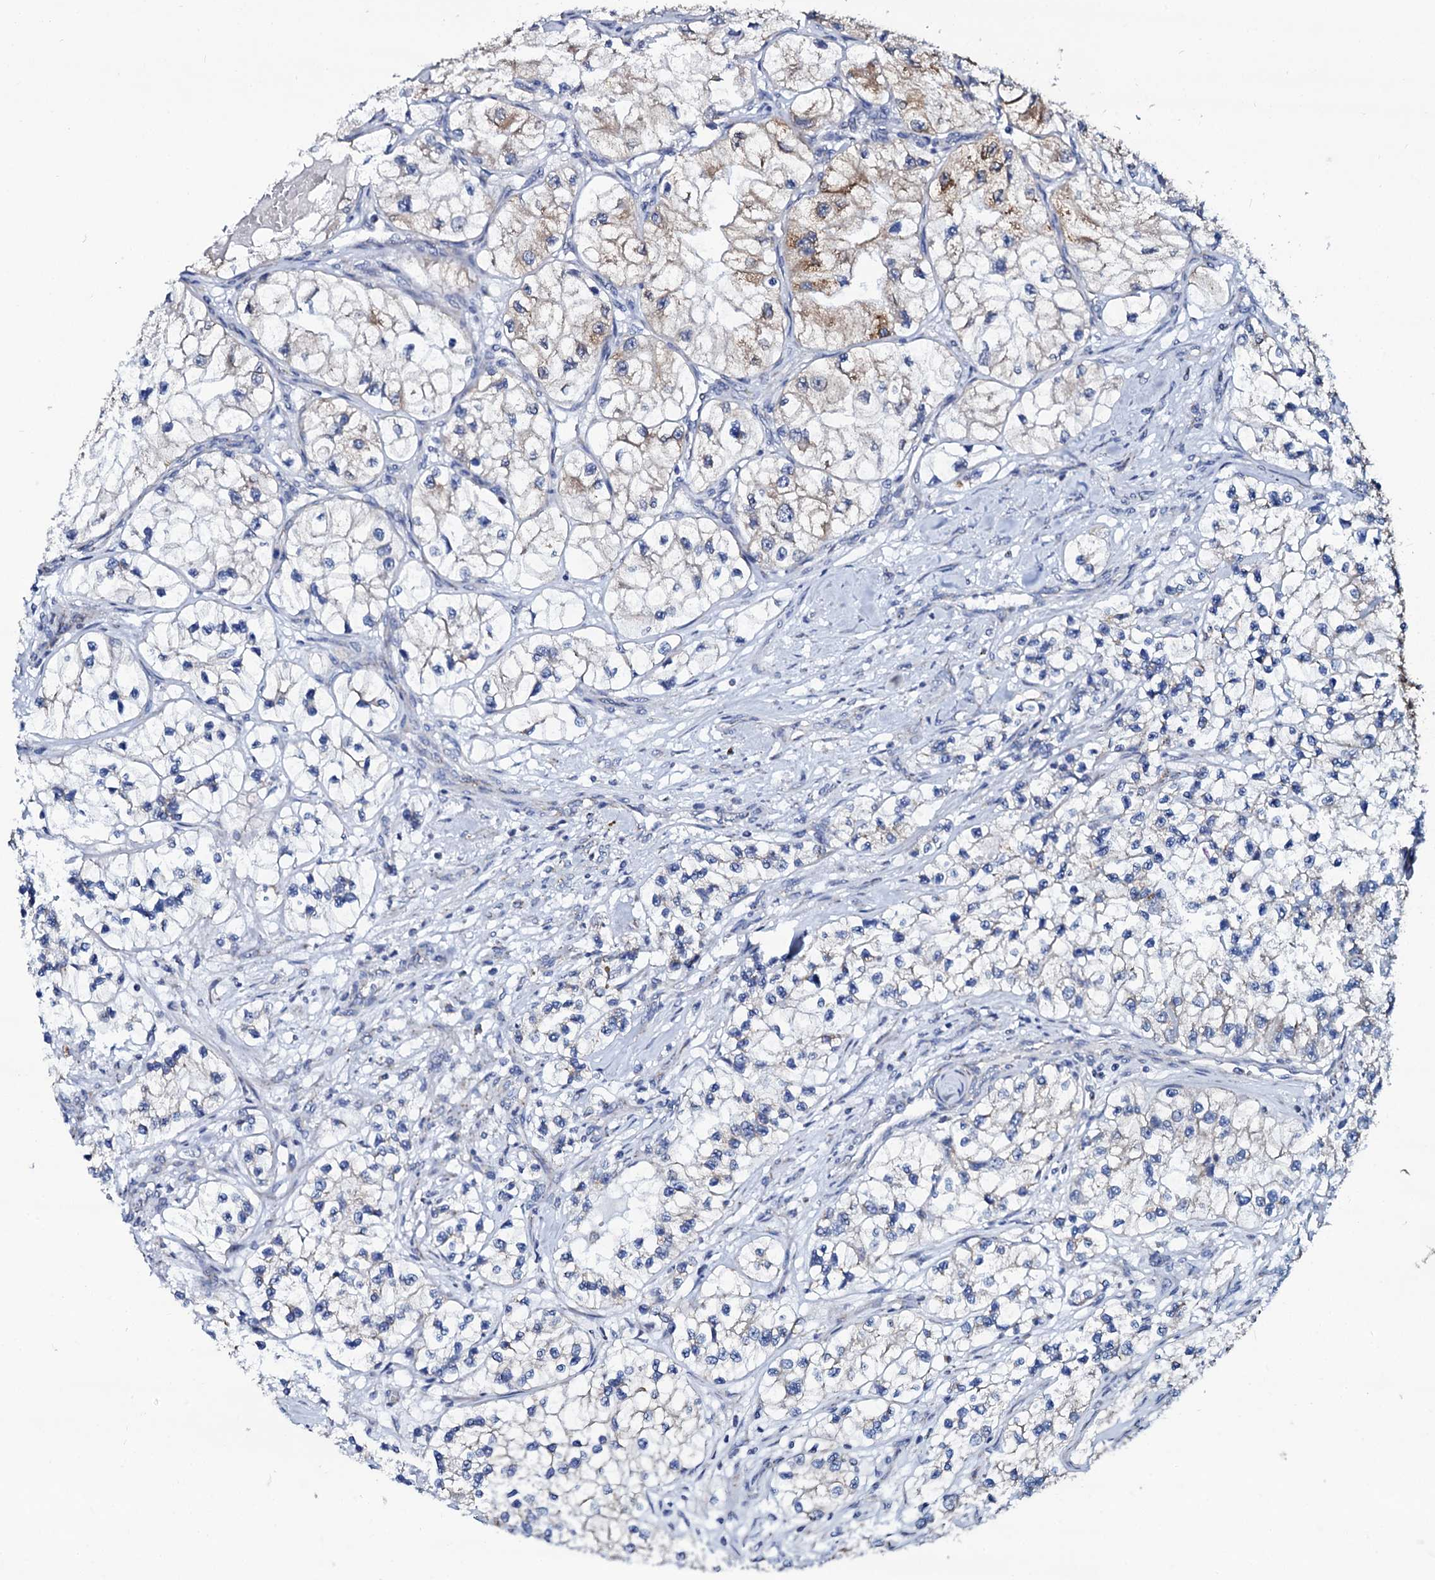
{"staining": {"intensity": "moderate", "quantity": "<25%", "location": "cytoplasmic/membranous"}, "tissue": "renal cancer", "cell_type": "Tumor cells", "image_type": "cancer", "snomed": [{"axis": "morphology", "description": "Adenocarcinoma, NOS"}, {"axis": "topography", "description": "Kidney"}], "caption": "Immunohistochemical staining of human adenocarcinoma (renal) exhibits low levels of moderate cytoplasmic/membranous expression in approximately <25% of tumor cells.", "gene": "SLC37A4", "patient": {"sex": "female", "age": 57}}